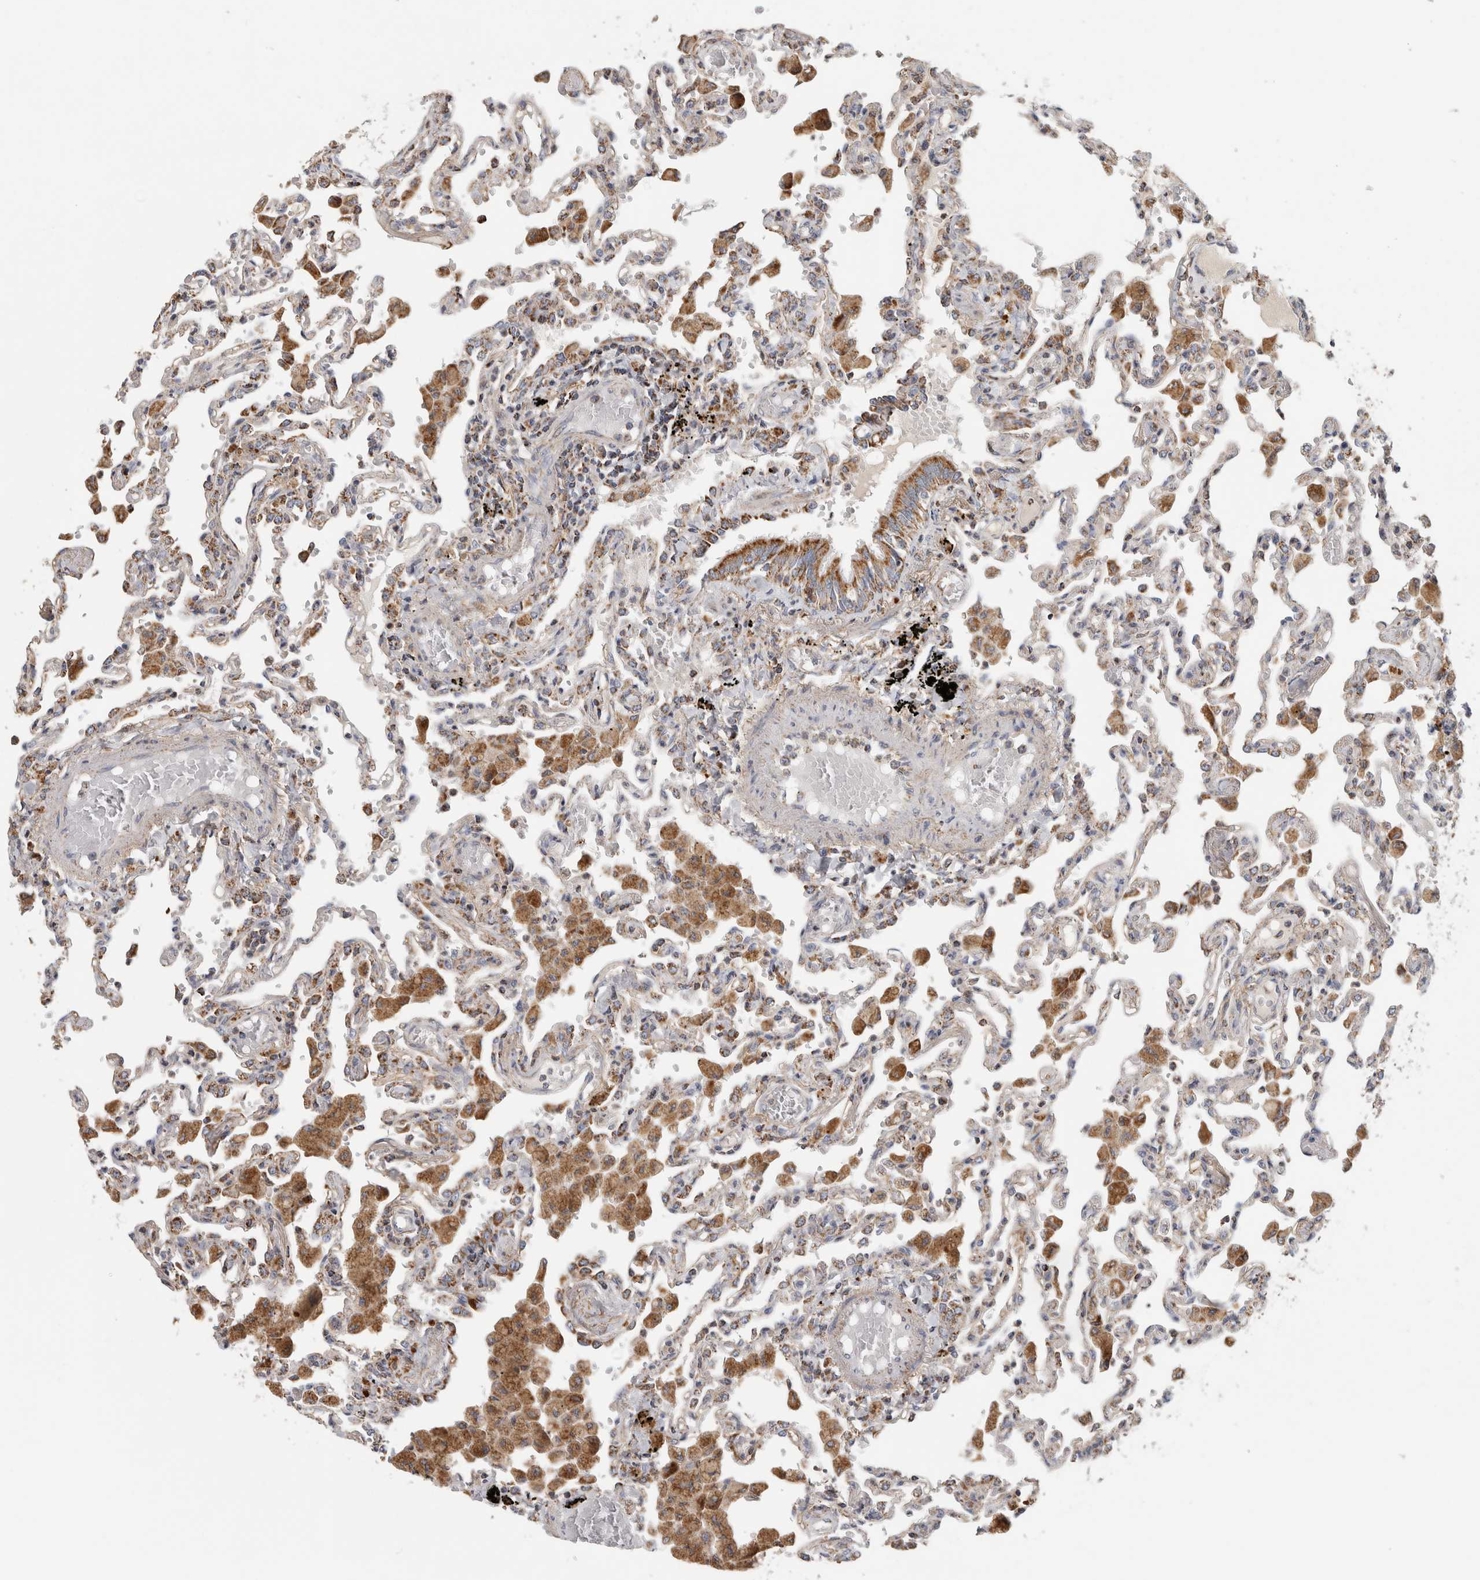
{"staining": {"intensity": "moderate", "quantity": "25%-75%", "location": "cytoplasmic/membranous"}, "tissue": "lung", "cell_type": "Alveolar cells", "image_type": "normal", "snomed": [{"axis": "morphology", "description": "Normal tissue, NOS"}, {"axis": "topography", "description": "Bronchus"}, {"axis": "topography", "description": "Lung"}], "caption": "IHC staining of normal lung, which displays medium levels of moderate cytoplasmic/membranous positivity in about 25%-75% of alveolar cells indicating moderate cytoplasmic/membranous protein staining. The staining was performed using DAB (brown) for protein detection and nuclei were counterstained in hematoxylin (blue).", "gene": "ST8SIA1", "patient": {"sex": "female", "age": 49}}